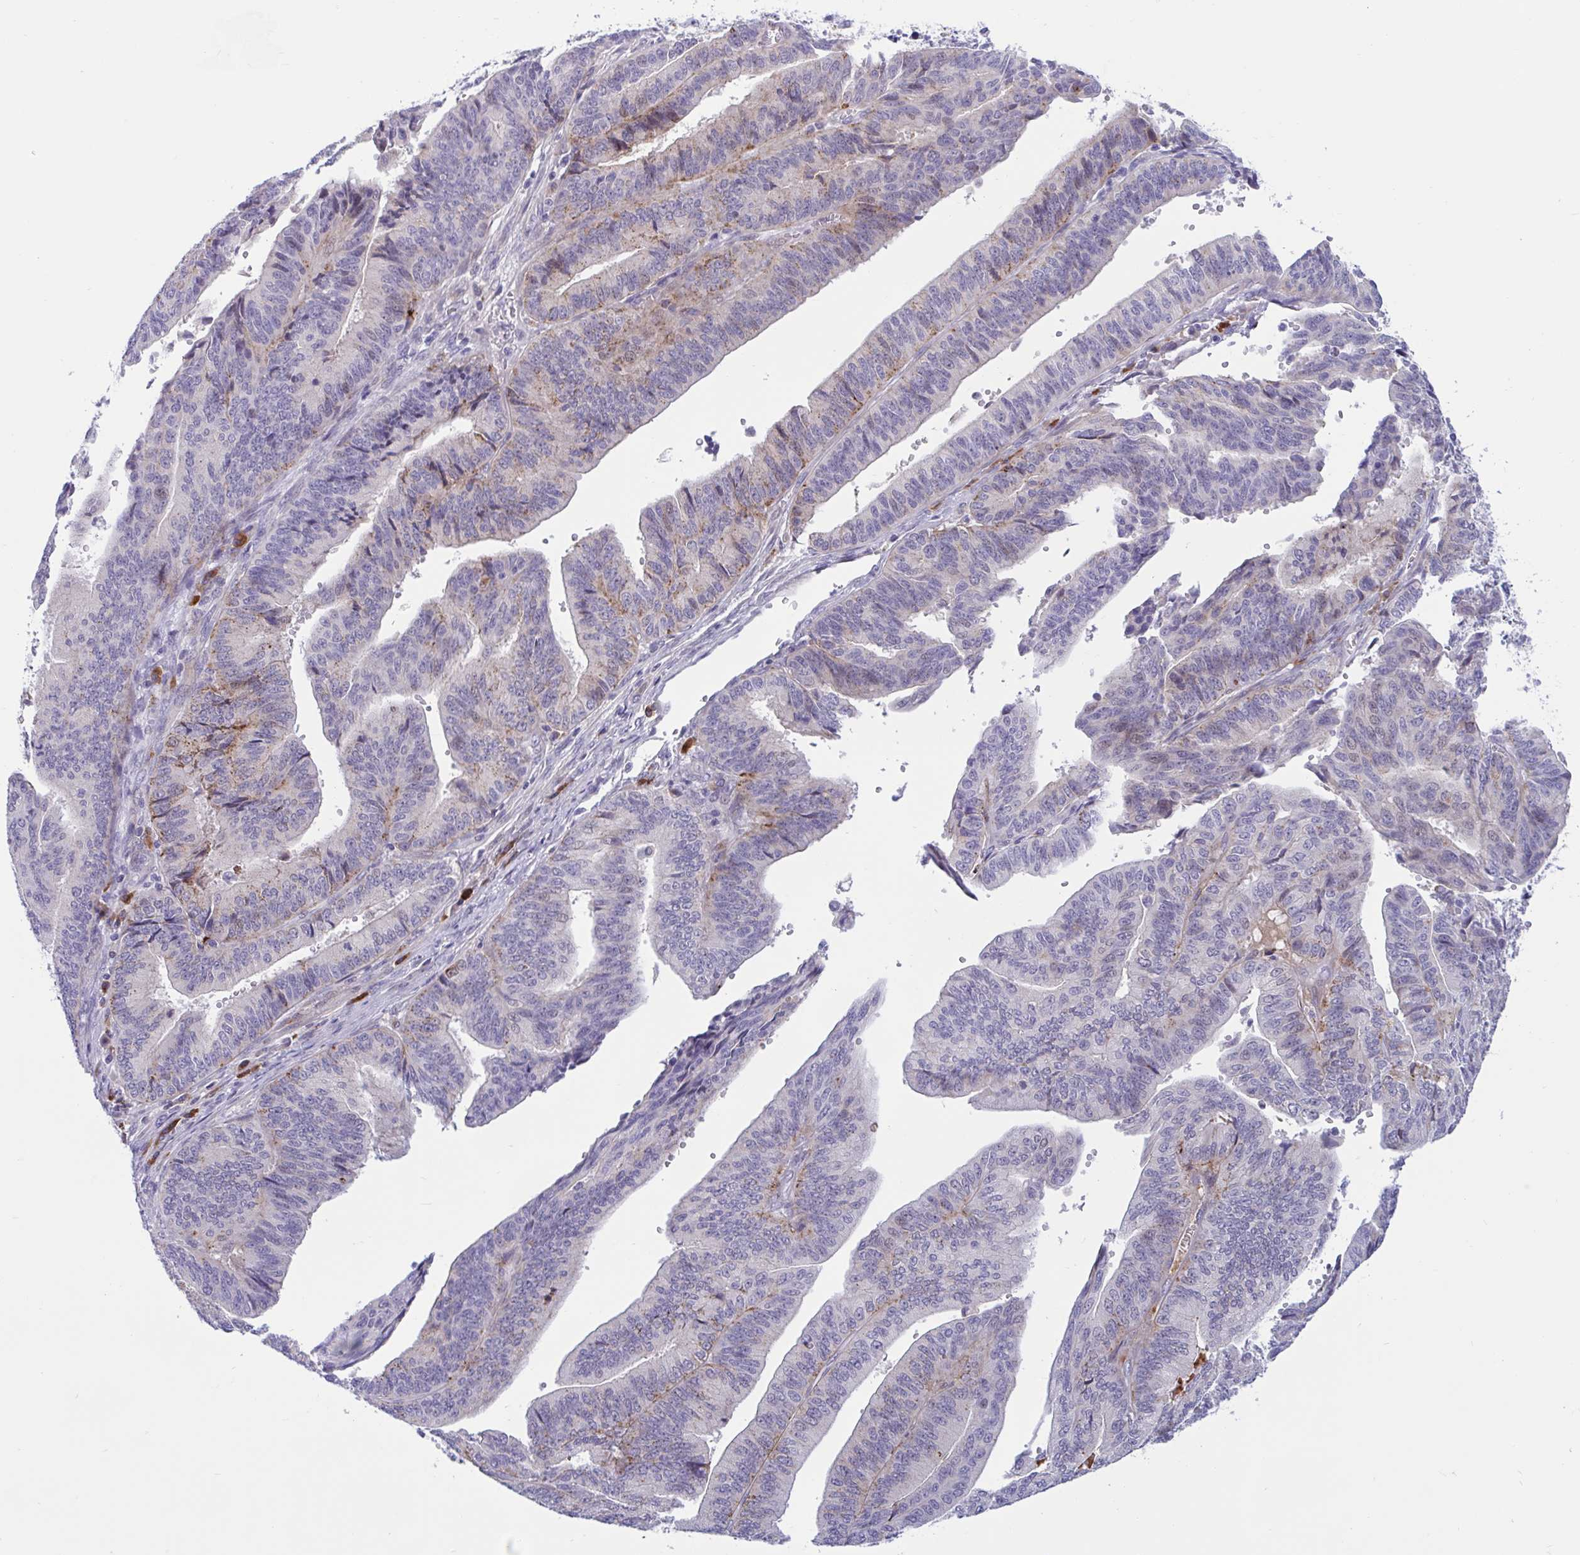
{"staining": {"intensity": "moderate", "quantity": "<25%", "location": "cytoplasmic/membranous"}, "tissue": "endometrial cancer", "cell_type": "Tumor cells", "image_type": "cancer", "snomed": [{"axis": "morphology", "description": "Adenocarcinoma, NOS"}, {"axis": "topography", "description": "Endometrium"}], "caption": "This micrograph demonstrates IHC staining of human endometrial adenocarcinoma, with low moderate cytoplasmic/membranous staining in about <25% of tumor cells.", "gene": "FAM219B", "patient": {"sex": "female", "age": 65}}